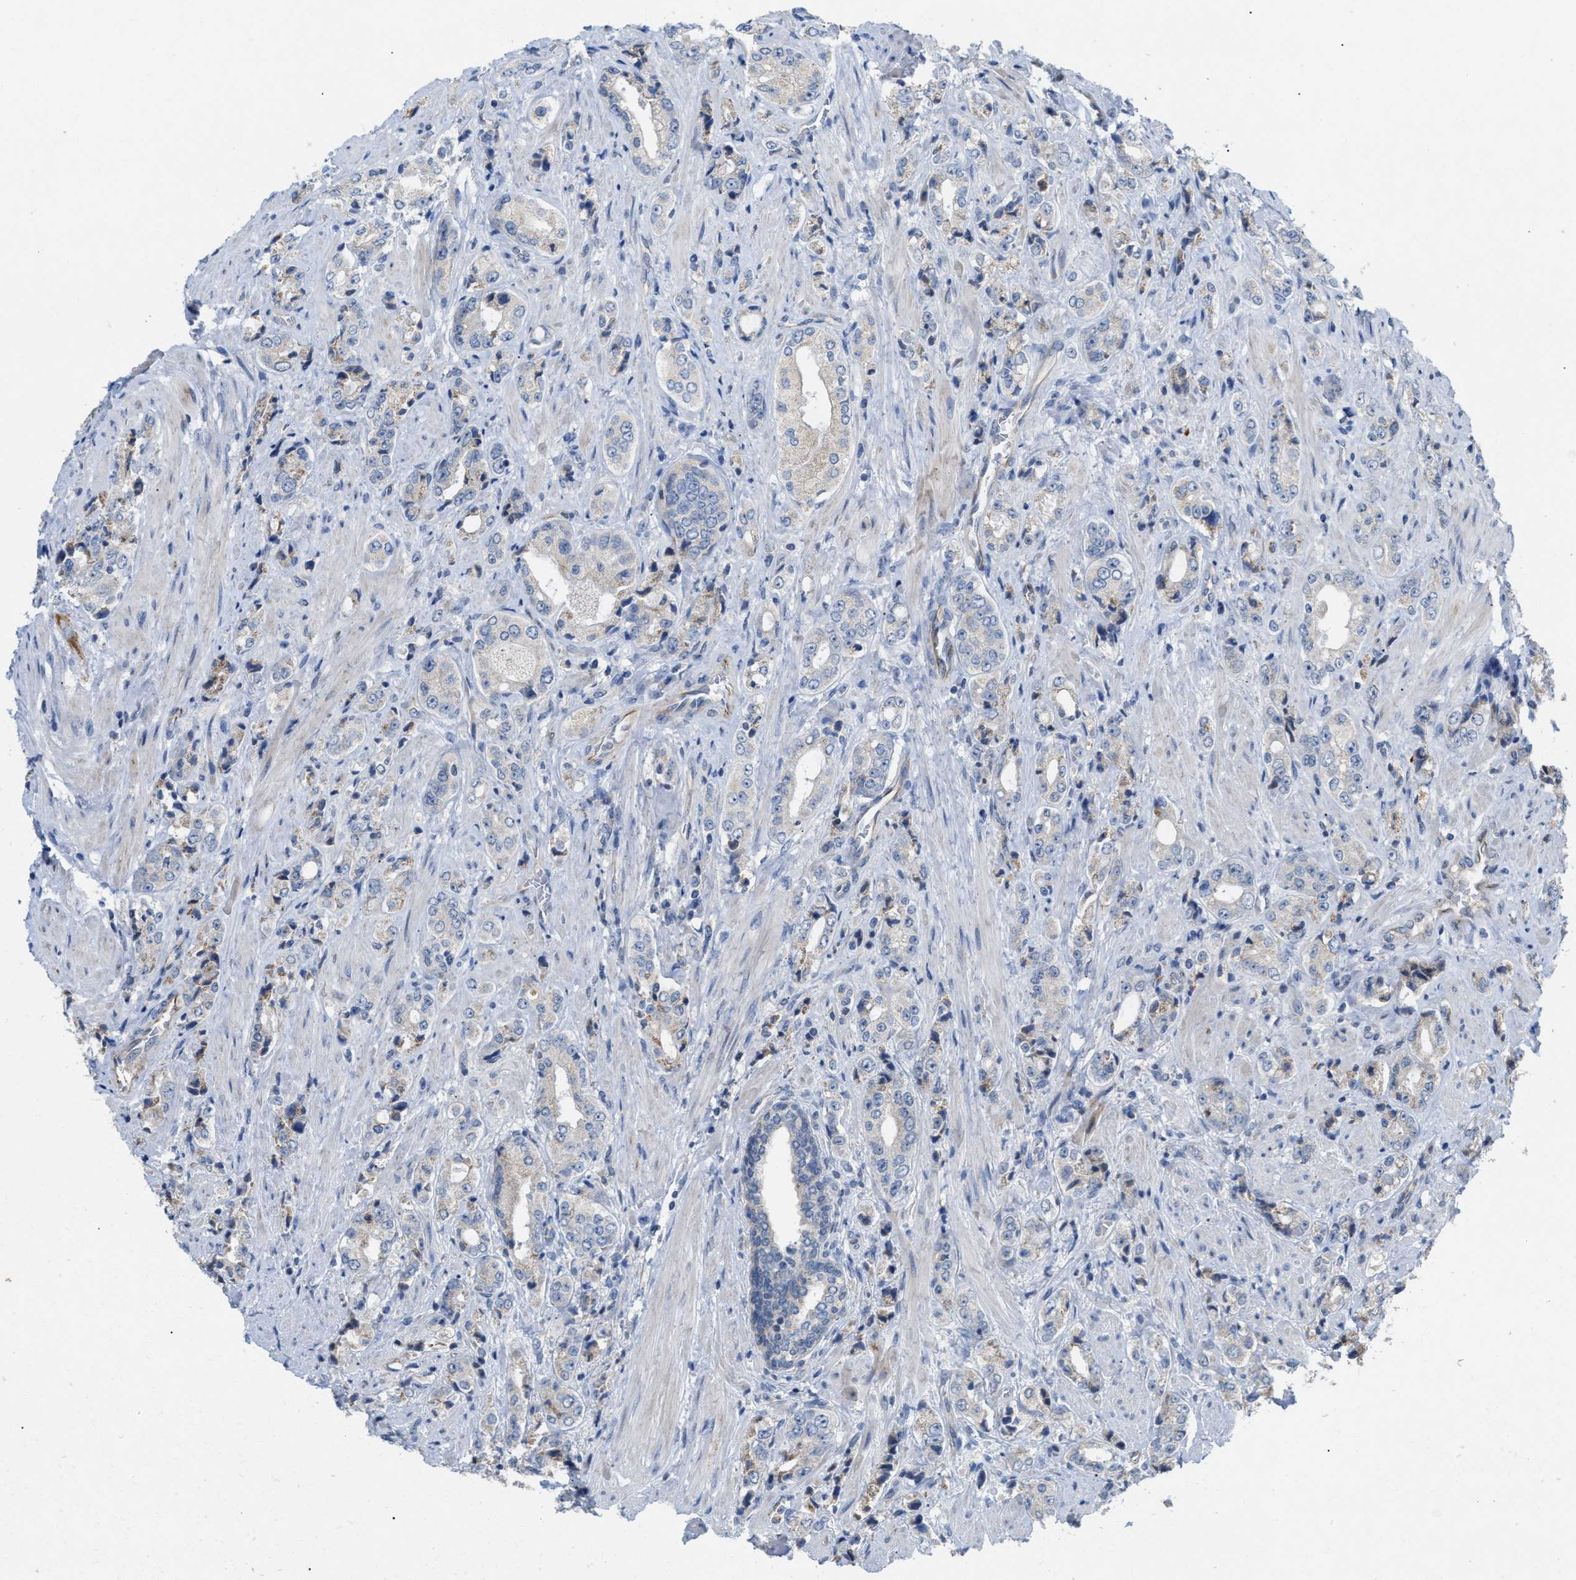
{"staining": {"intensity": "negative", "quantity": "none", "location": "none"}, "tissue": "prostate cancer", "cell_type": "Tumor cells", "image_type": "cancer", "snomed": [{"axis": "morphology", "description": "Adenocarcinoma, High grade"}, {"axis": "topography", "description": "Prostate"}], "caption": "Immunohistochemical staining of human prostate cancer (adenocarcinoma (high-grade)) exhibits no significant expression in tumor cells. (Brightfield microscopy of DAB (3,3'-diaminobenzidine) immunohistochemistry (IHC) at high magnification).", "gene": "DHX58", "patient": {"sex": "male", "age": 61}}